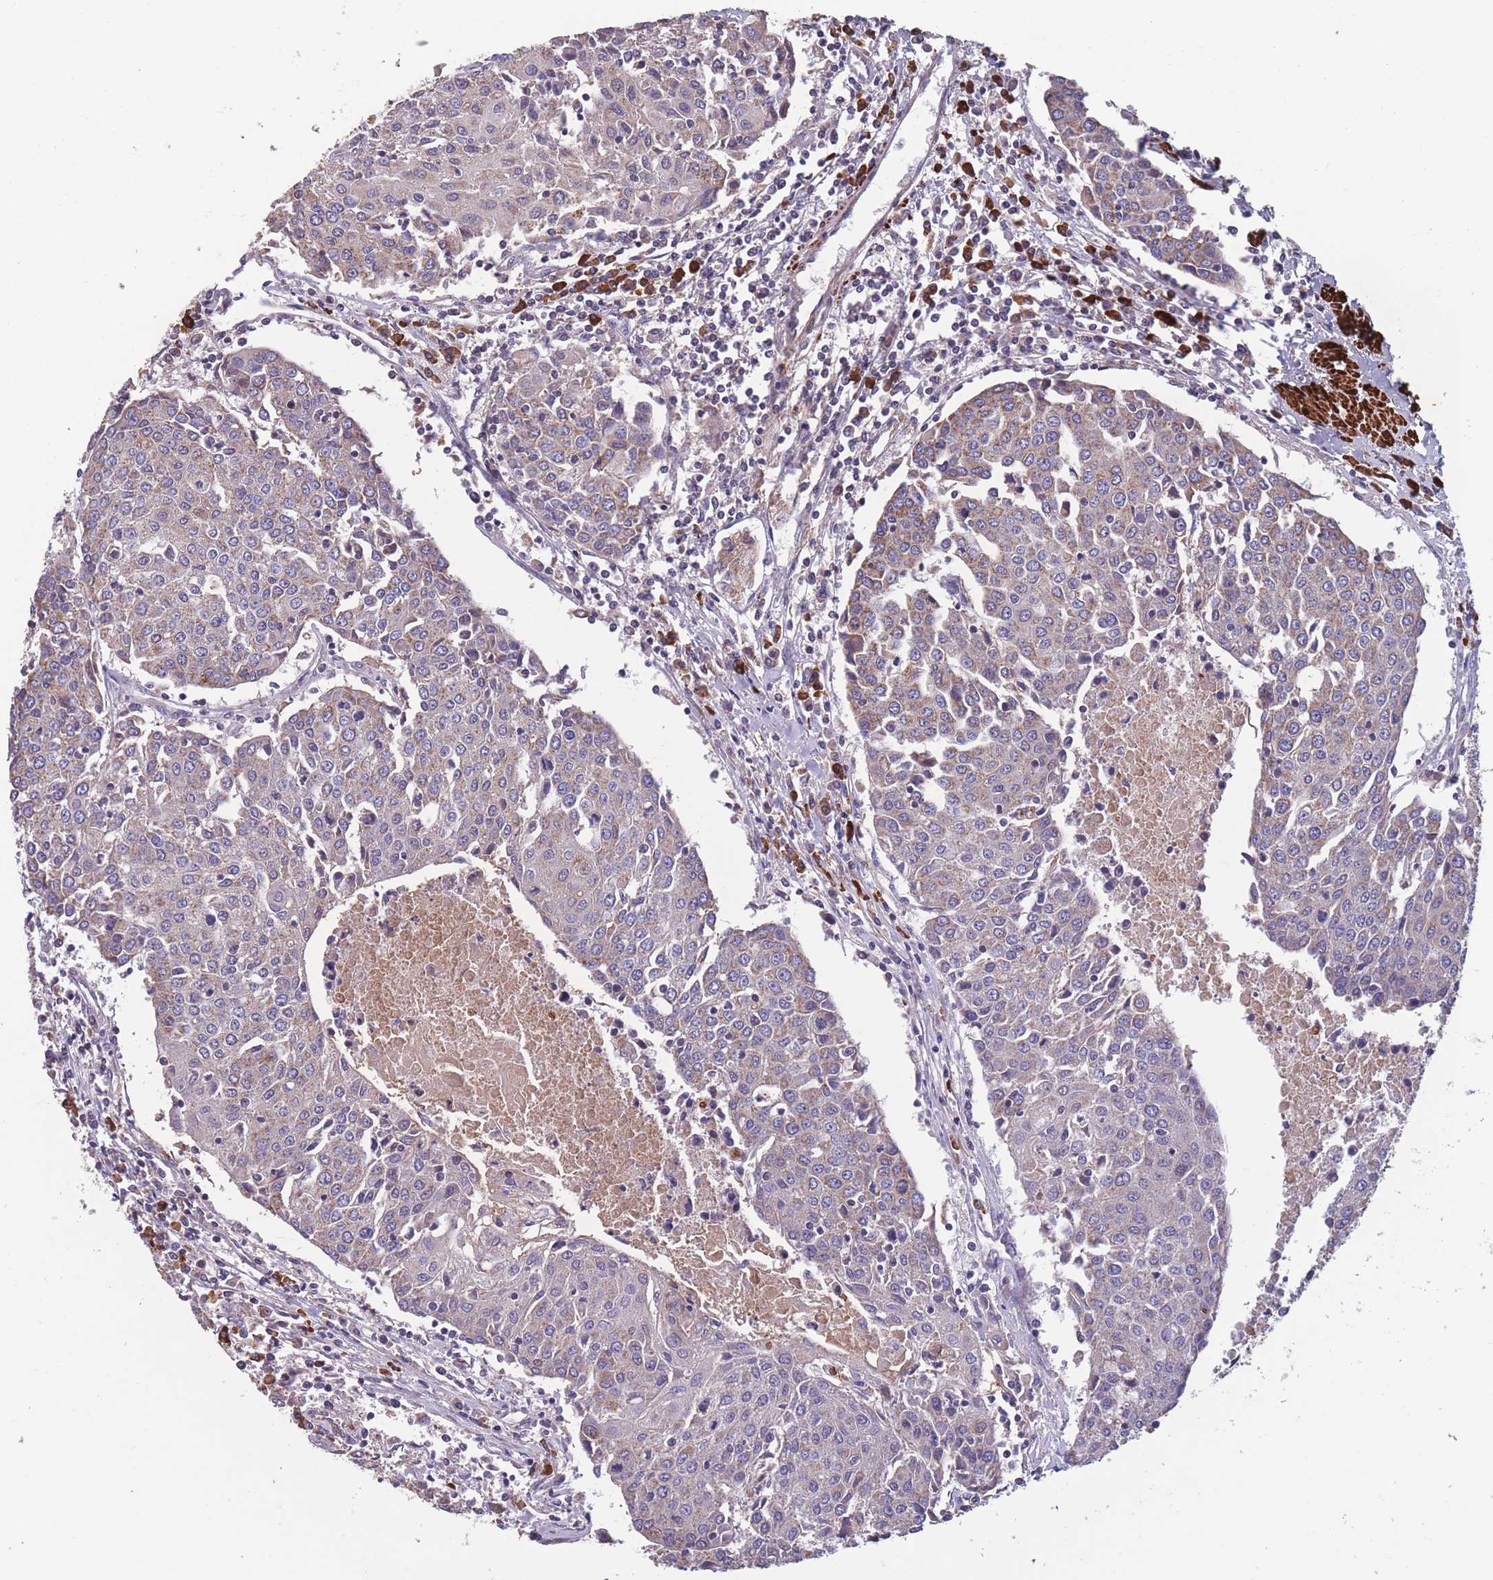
{"staining": {"intensity": "weak", "quantity": "25%-75%", "location": "cytoplasmic/membranous"}, "tissue": "urothelial cancer", "cell_type": "Tumor cells", "image_type": "cancer", "snomed": [{"axis": "morphology", "description": "Urothelial carcinoma, High grade"}, {"axis": "topography", "description": "Urinary bladder"}], "caption": "High-magnification brightfield microscopy of urothelial cancer stained with DAB (3,3'-diaminobenzidine) (brown) and counterstained with hematoxylin (blue). tumor cells exhibit weak cytoplasmic/membranous positivity is identified in approximately25%-75% of cells.", "gene": "TOMM40L", "patient": {"sex": "female", "age": 85}}